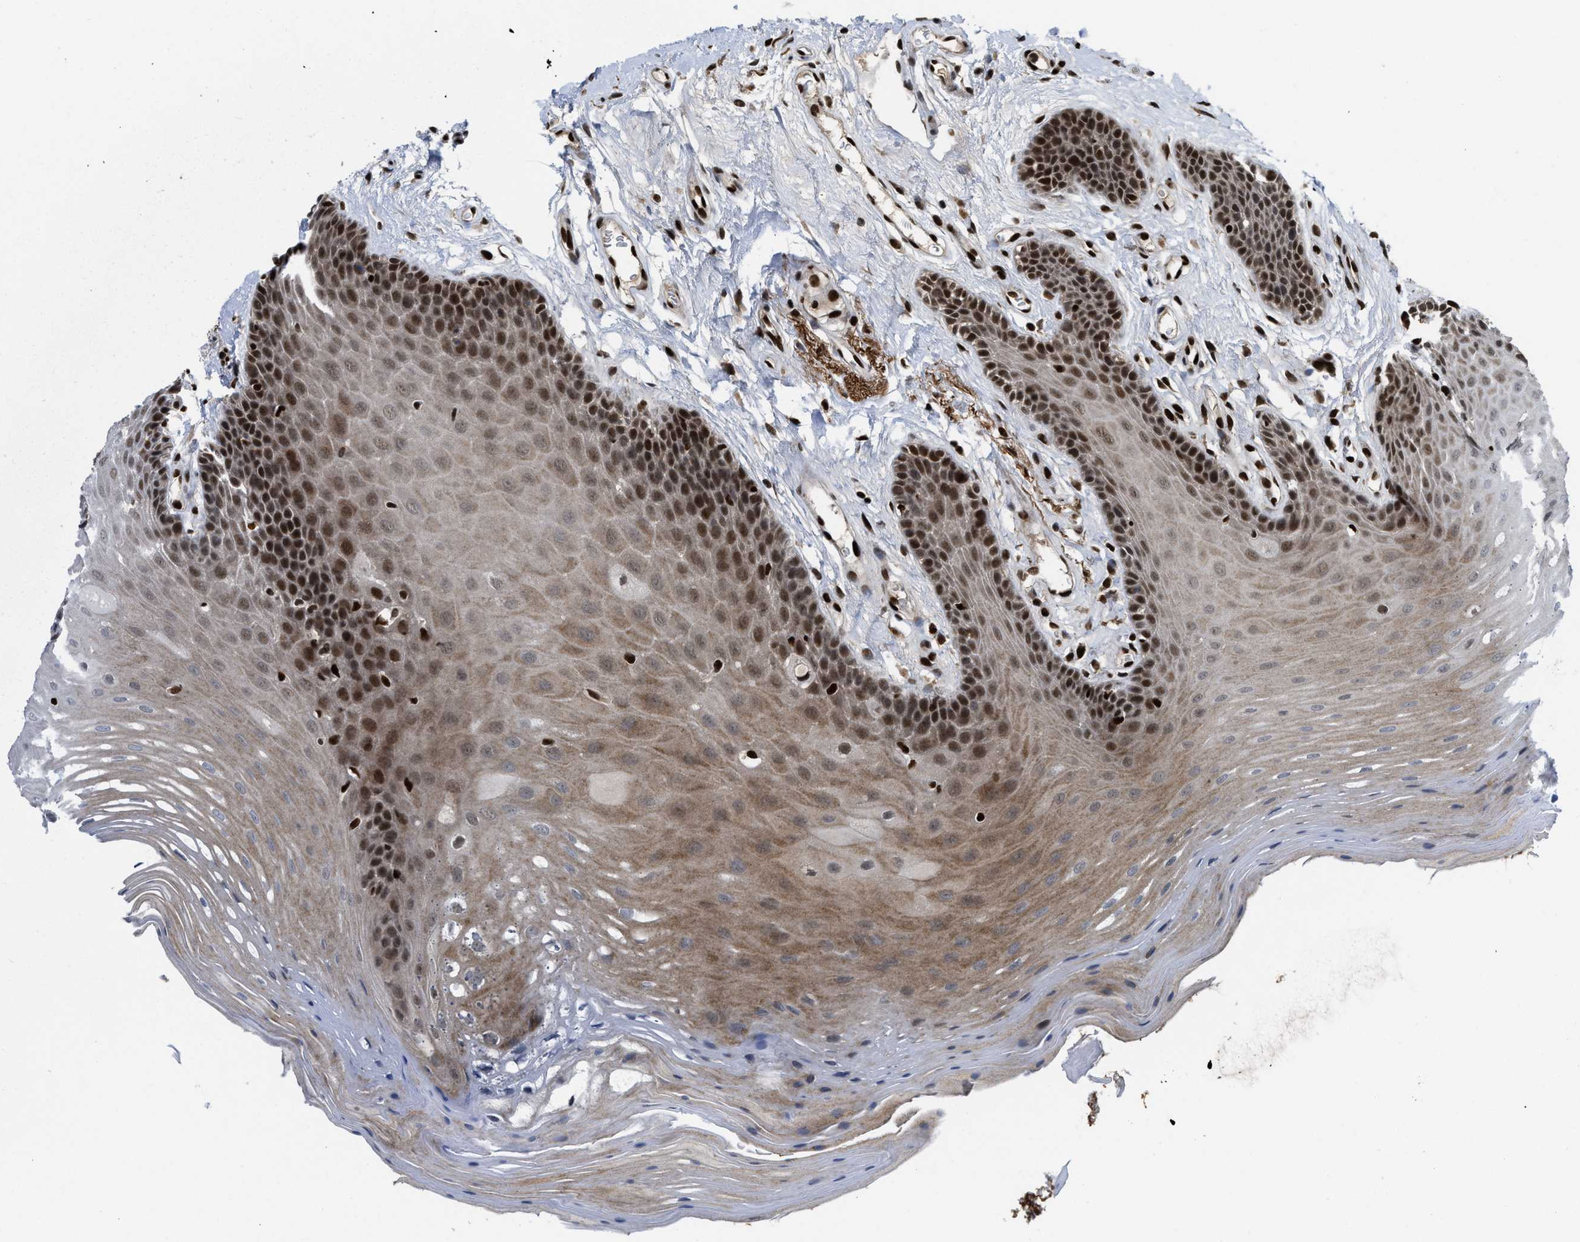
{"staining": {"intensity": "strong", "quantity": "25%-75%", "location": "nuclear"}, "tissue": "oral mucosa", "cell_type": "Squamous epithelial cells", "image_type": "normal", "snomed": [{"axis": "morphology", "description": "Normal tissue, NOS"}, {"axis": "morphology", "description": "Squamous cell carcinoma, NOS"}, {"axis": "topography", "description": "Oral tissue"}, {"axis": "topography", "description": "Head-Neck"}], "caption": "Immunohistochemistry (IHC) (DAB) staining of benign oral mucosa demonstrates strong nuclear protein positivity in about 25%-75% of squamous epithelial cells.", "gene": "RFX5", "patient": {"sex": "male", "age": 71}}